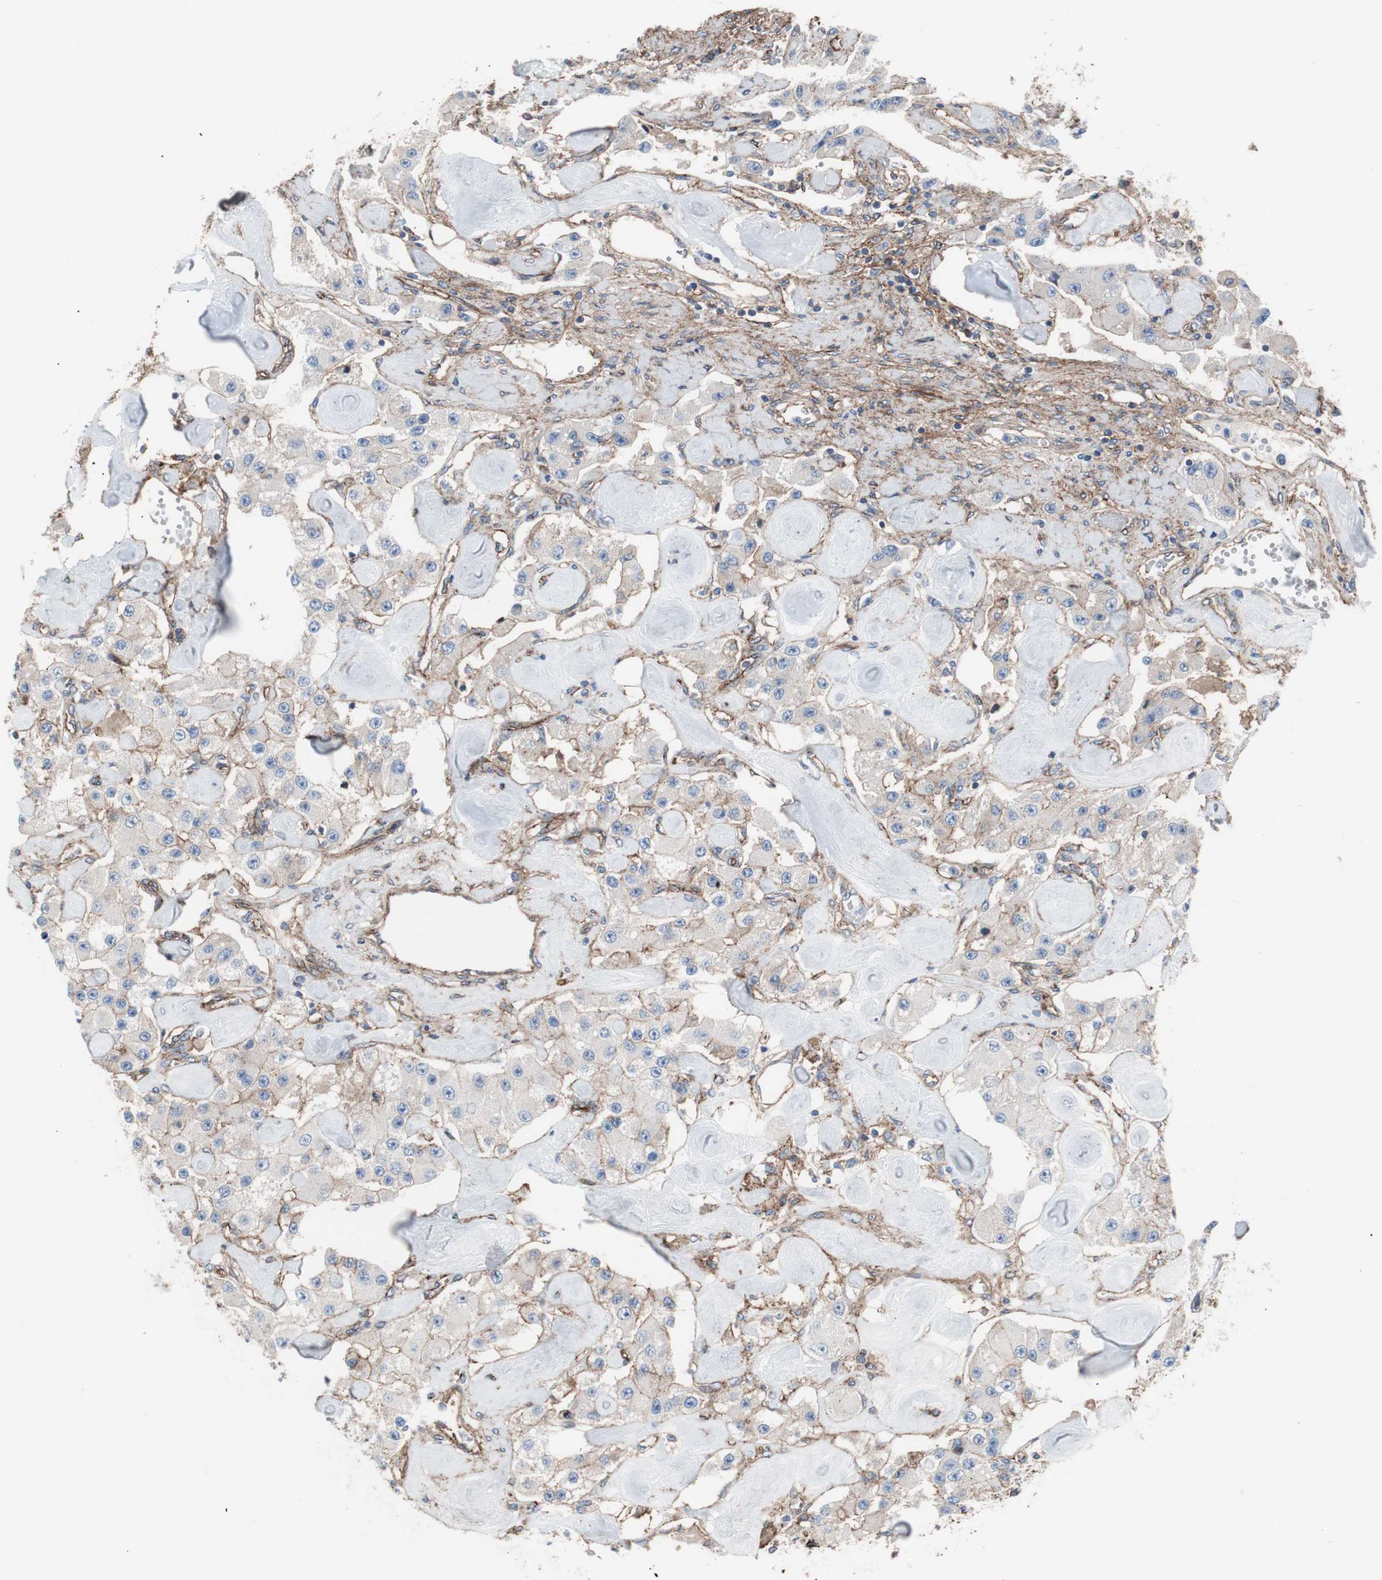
{"staining": {"intensity": "weak", "quantity": "25%-75%", "location": "cytoplasmic/membranous"}, "tissue": "carcinoid", "cell_type": "Tumor cells", "image_type": "cancer", "snomed": [{"axis": "morphology", "description": "Carcinoid, malignant, NOS"}, {"axis": "topography", "description": "Pancreas"}], "caption": "Immunohistochemical staining of human carcinoid displays weak cytoplasmic/membranous protein expression in about 25%-75% of tumor cells.", "gene": "CD81", "patient": {"sex": "male", "age": 41}}